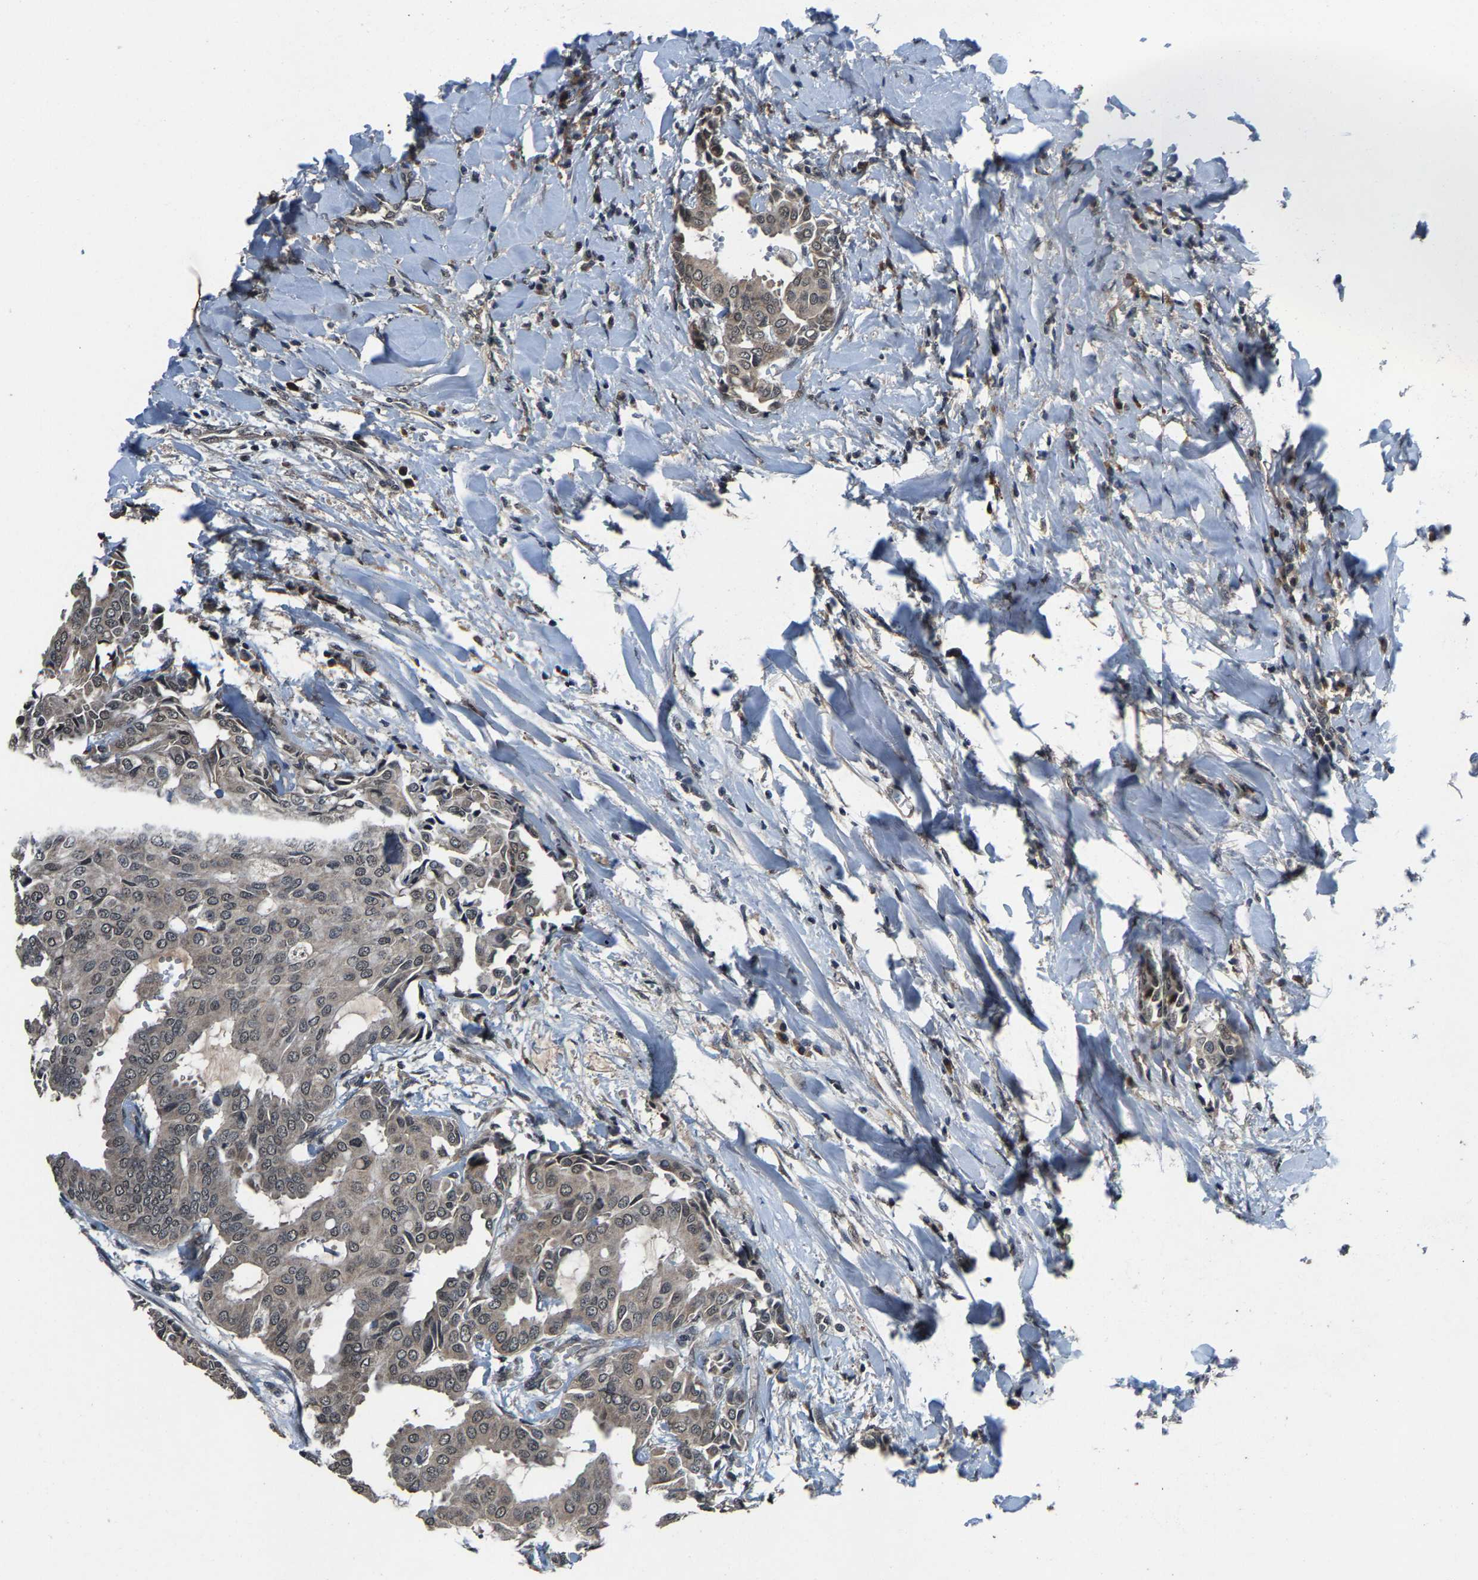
{"staining": {"intensity": "weak", "quantity": ">75%", "location": "cytoplasmic/membranous,nuclear"}, "tissue": "head and neck cancer", "cell_type": "Tumor cells", "image_type": "cancer", "snomed": [{"axis": "morphology", "description": "Adenocarcinoma, NOS"}, {"axis": "topography", "description": "Salivary gland"}, {"axis": "topography", "description": "Head-Neck"}], "caption": "An image of human adenocarcinoma (head and neck) stained for a protein reveals weak cytoplasmic/membranous and nuclear brown staining in tumor cells.", "gene": "HUWE1", "patient": {"sex": "female", "age": 59}}